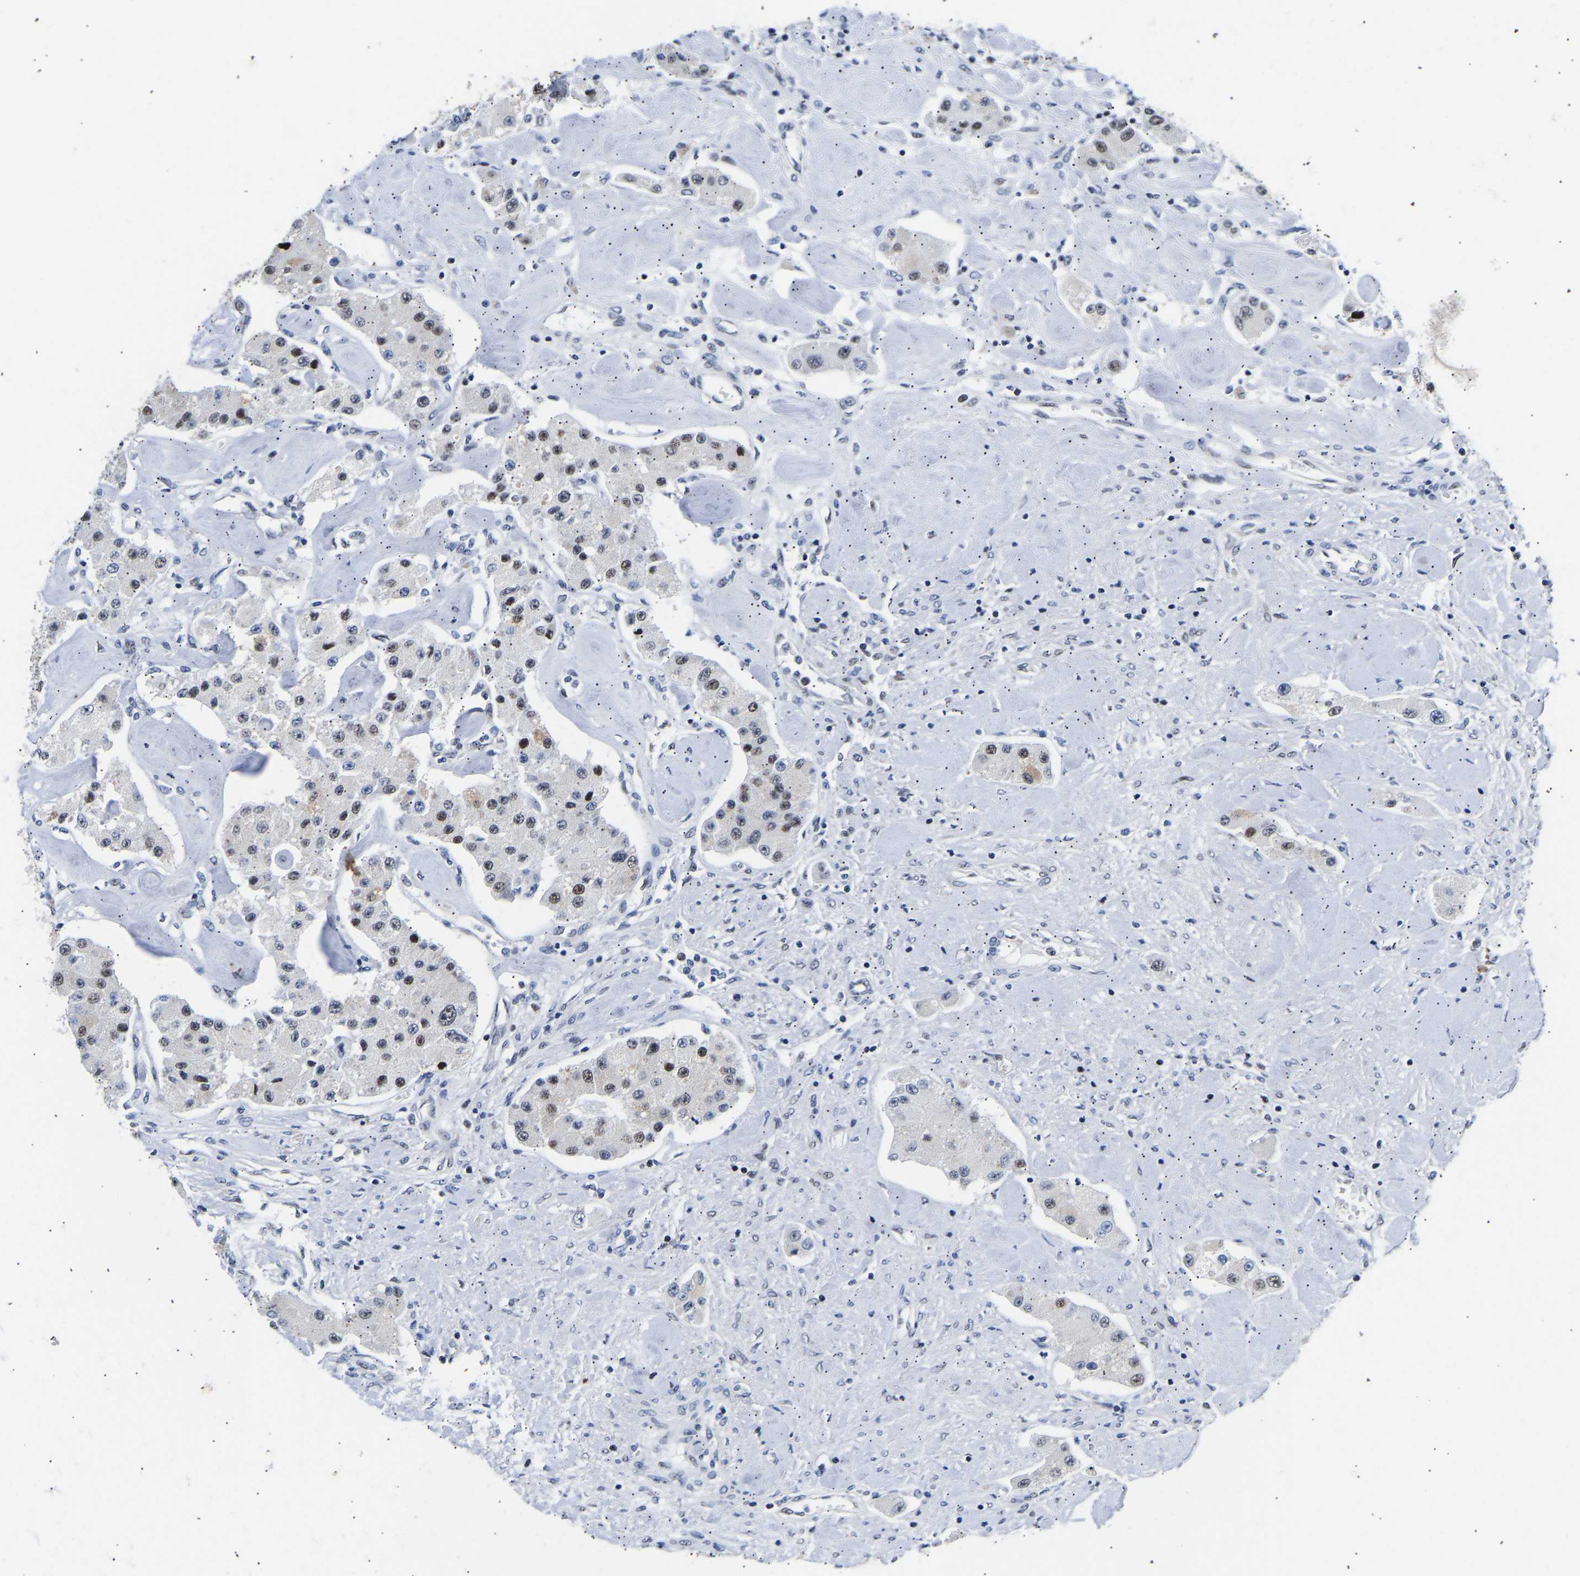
{"staining": {"intensity": "moderate", "quantity": "<25%", "location": "nuclear"}, "tissue": "carcinoid", "cell_type": "Tumor cells", "image_type": "cancer", "snomed": [{"axis": "morphology", "description": "Carcinoid, malignant, NOS"}, {"axis": "topography", "description": "Pancreas"}], "caption": "IHC histopathology image of neoplastic tissue: carcinoid (malignant) stained using immunohistochemistry (IHC) shows low levels of moderate protein expression localized specifically in the nuclear of tumor cells, appearing as a nuclear brown color.", "gene": "PTRHD1", "patient": {"sex": "male", "age": 41}}